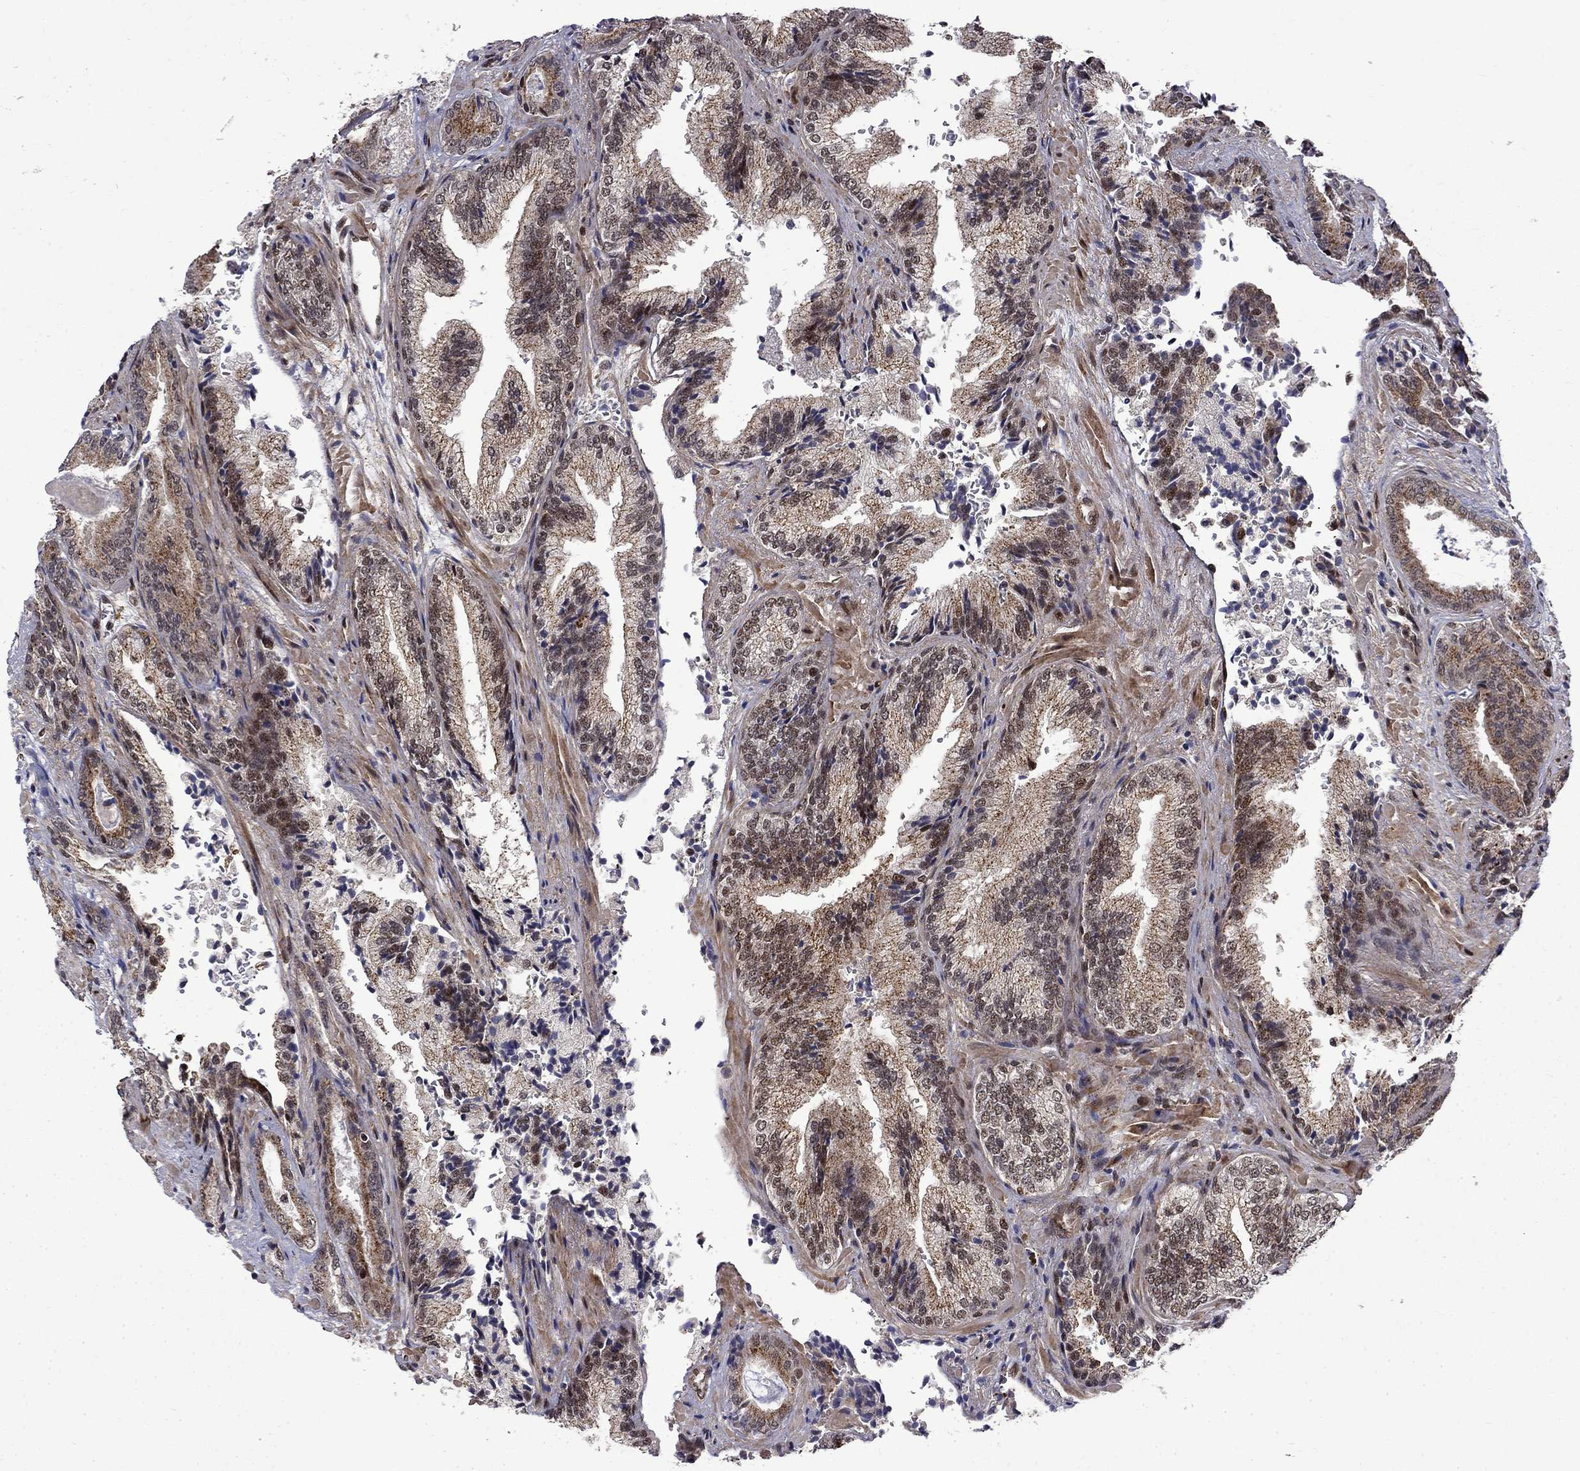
{"staining": {"intensity": "moderate", "quantity": "25%-75%", "location": "cytoplasmic/membranous,nuclear"}, "tissue": "prostate cancer", "cell_type": "Tumor cells", "image_type": "cancer", "snomed": [{"axis": "morphology", "description": "Adenocarcinoma, Low grade"}, {"axis": "topography", "description": "Prostate"}], "caption": "Adenocarcinoma (low-grade) (prostate) stained for a protein exhibits moderate cytoplasmic/membranous and nuclear positivity in tumor cells.", "gene": "KPNA3", "patient": {"sex": "male", "age": 68}}